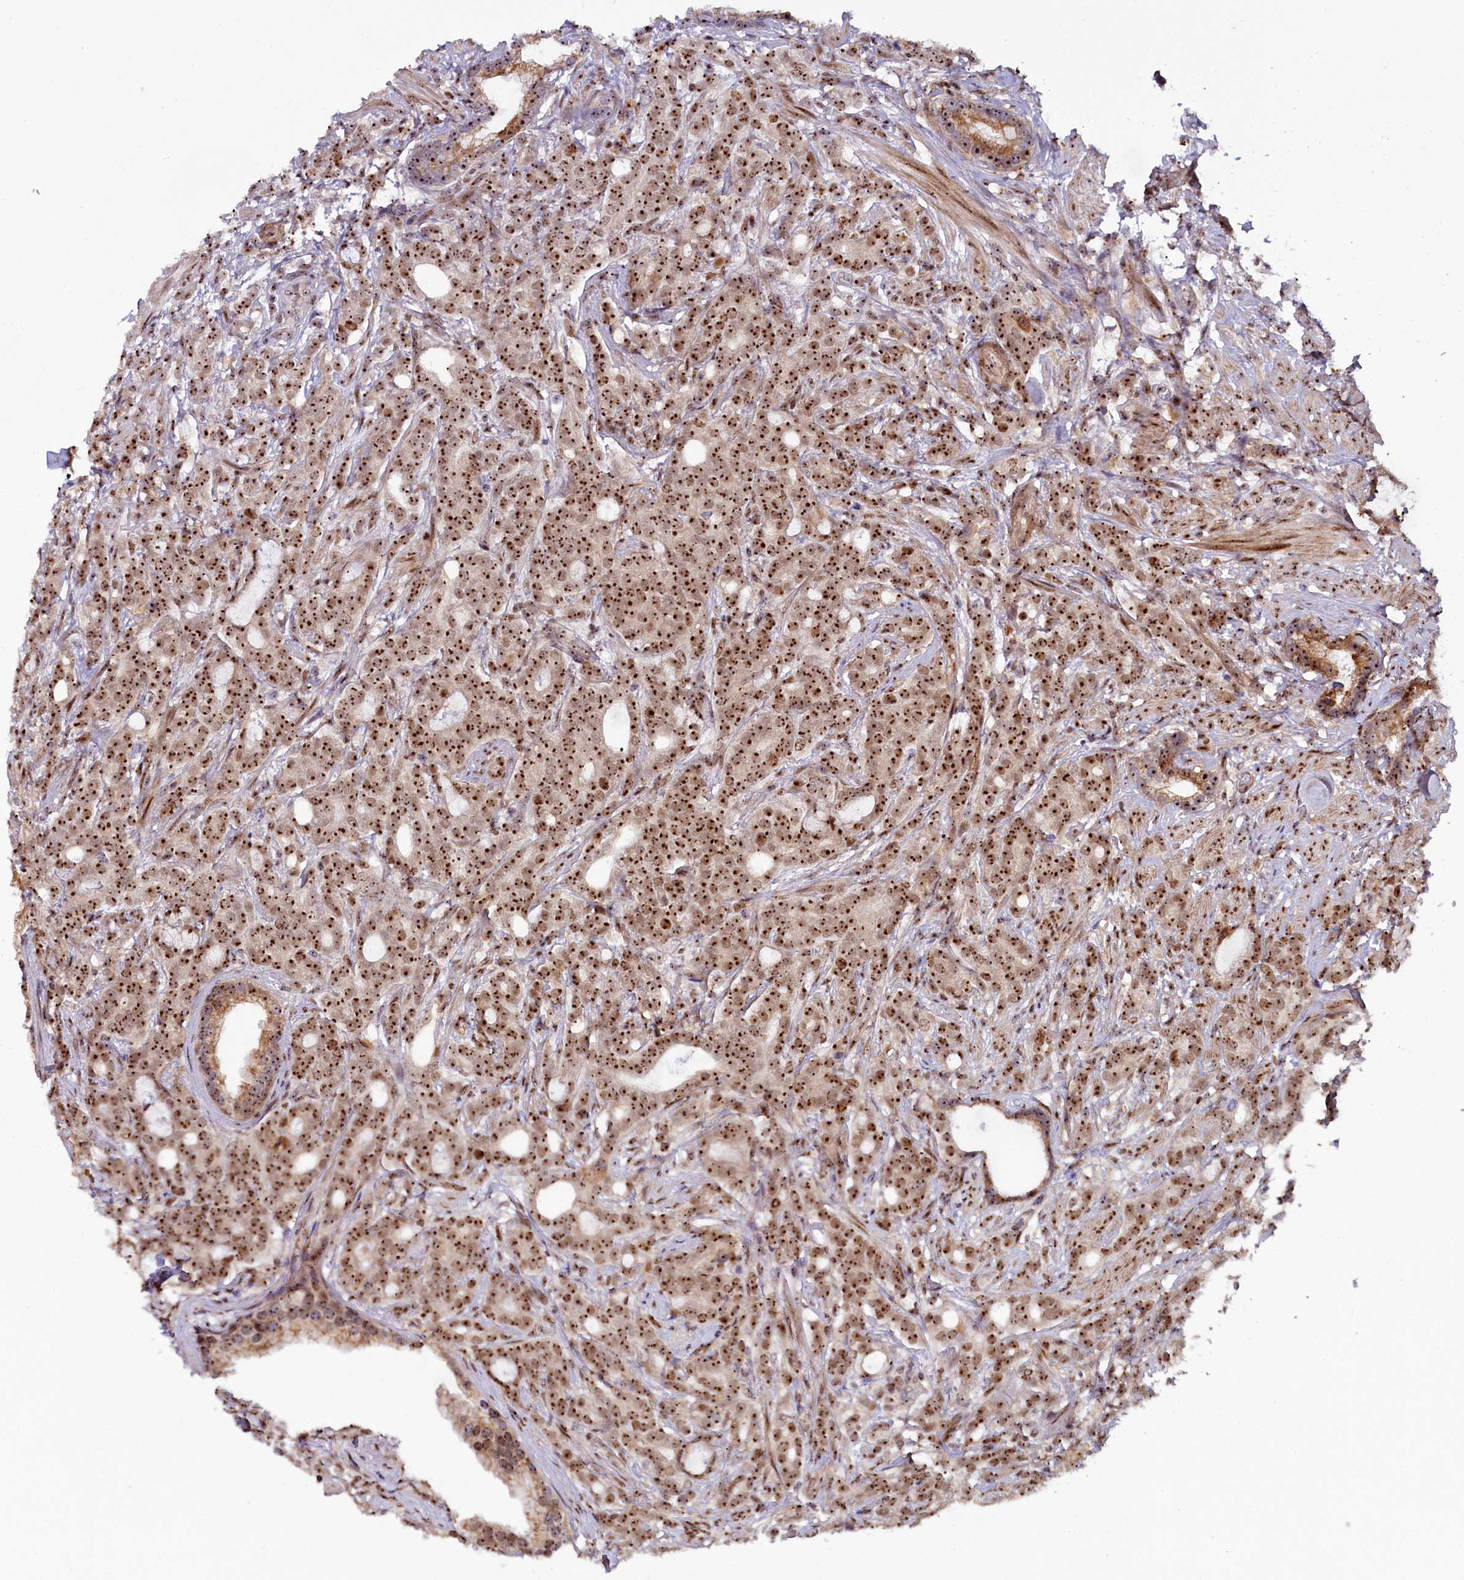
{"staining": {"intensity": "strong", "quantity": ">75%", "location": "cytoplasmic/membranous,nuclear"}, "tissue": "prostate cancer", "cell_type": "Tumor cells", "image_type": "cancer", "snomed": [{"axis": "morphology", "description": "Adenocarcinoma, Low grade"}, {"axis": "topography", "description": "Prostate"}], "caption": "A high-resolution histopathology image shows IHC staining of prostate low-grade adenocarcinoma, which shows strong cytoplasmic/membranous and nuclear staining in about >75% of tumor cells.", "gene": "TCOF1", "patient": {"sex": "male", "age": 71}}